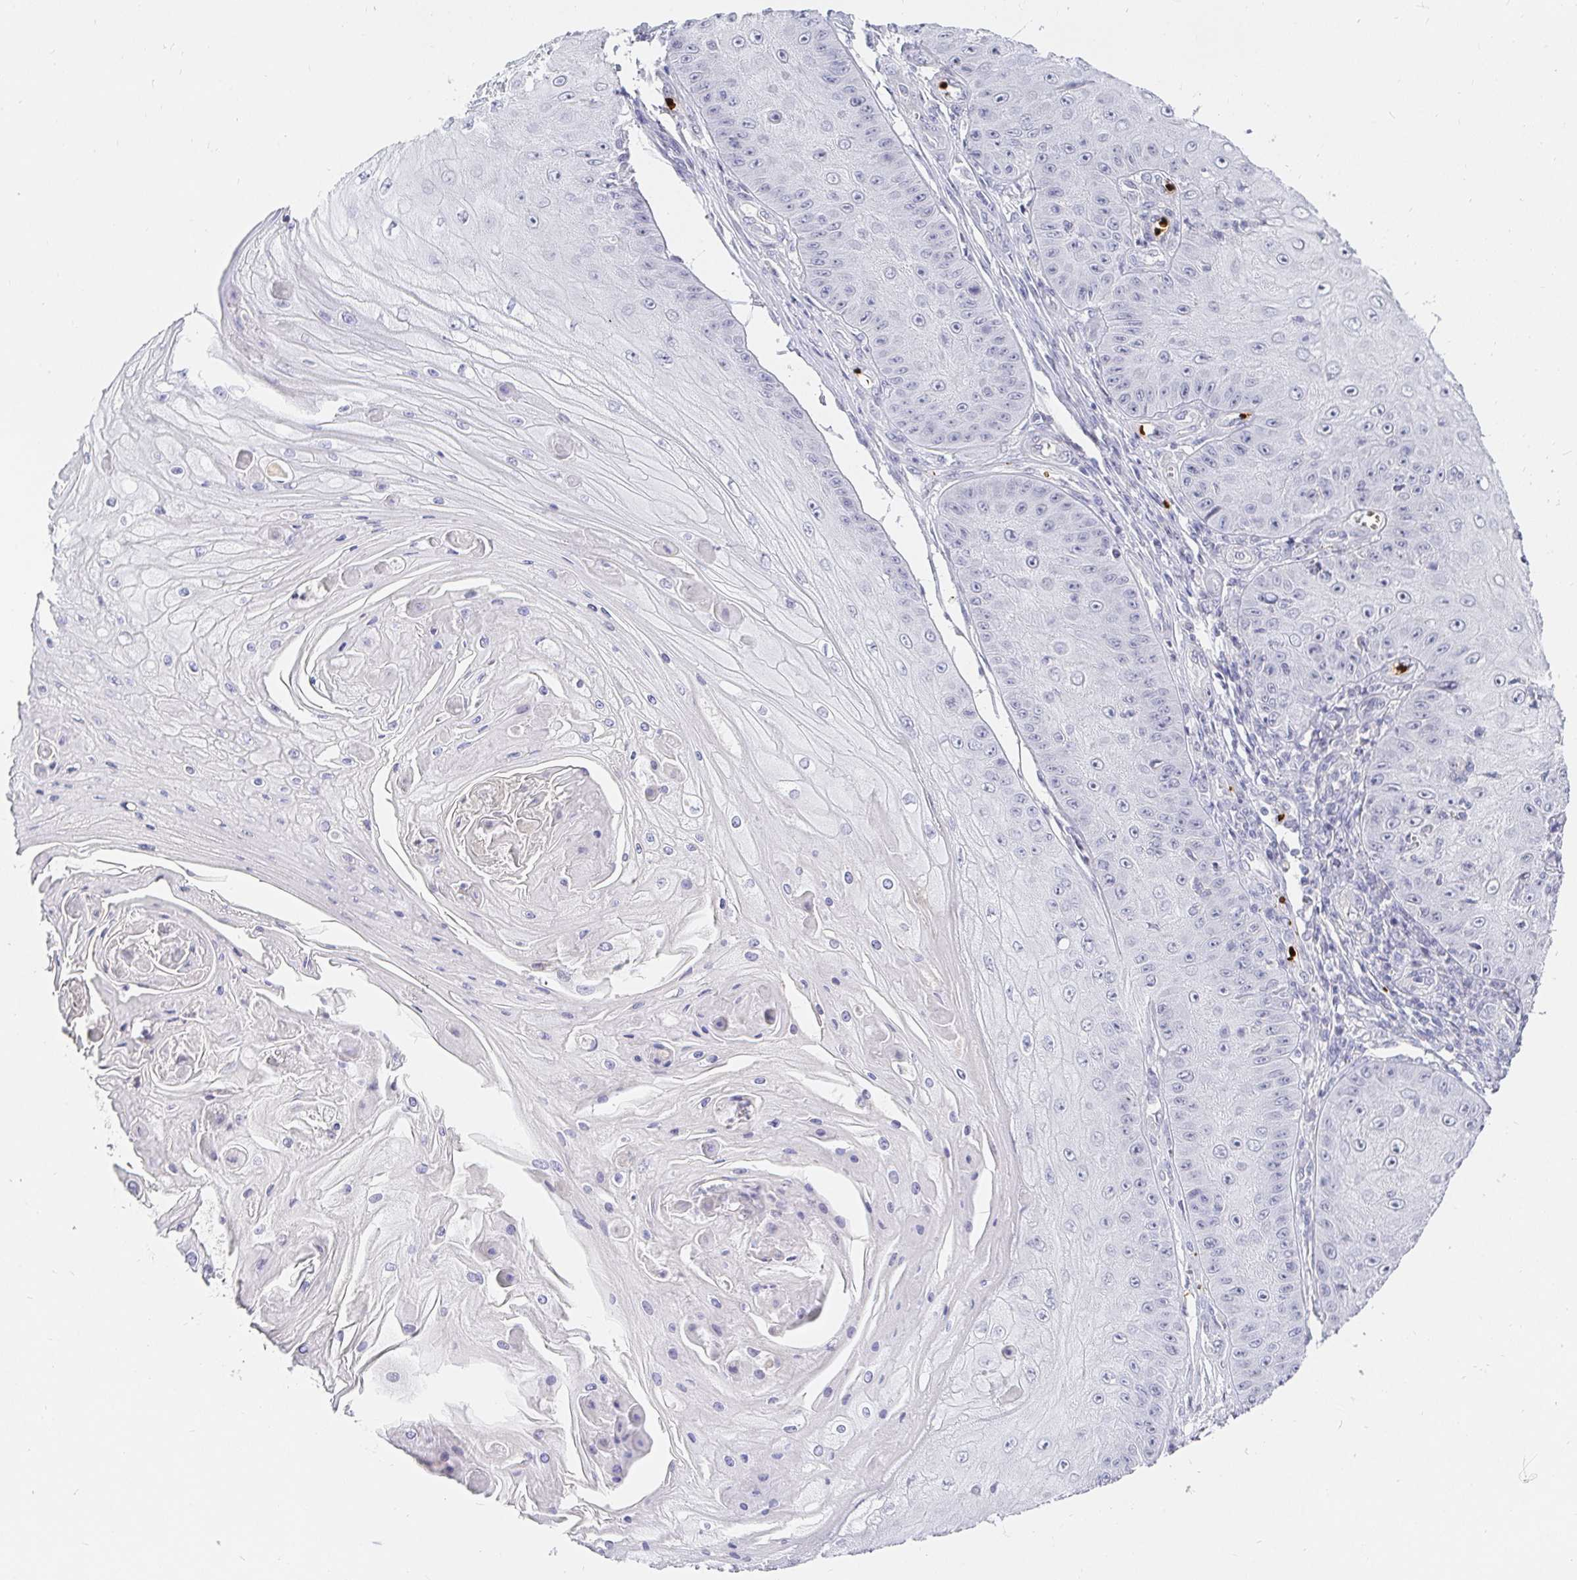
{"staining": {"intensity": "negative", "quantity": "none", "location": "none"}, "tissue": "skin cancer", "cell_type": "Tumor cells", "image_type": "cancer", "snomed": [{"axis": "morphology", "description": "Squamous cell carcinoma, NOS"}, {"axis": "topography", "description": "Skin"}], "caption": "Human skin cancer (squamous cell carcinoma) stained for a protein using IHC reveals no staining in tumor cells.", "gene": "FGF21", "patient": {"sex": "male", "age": 70}}